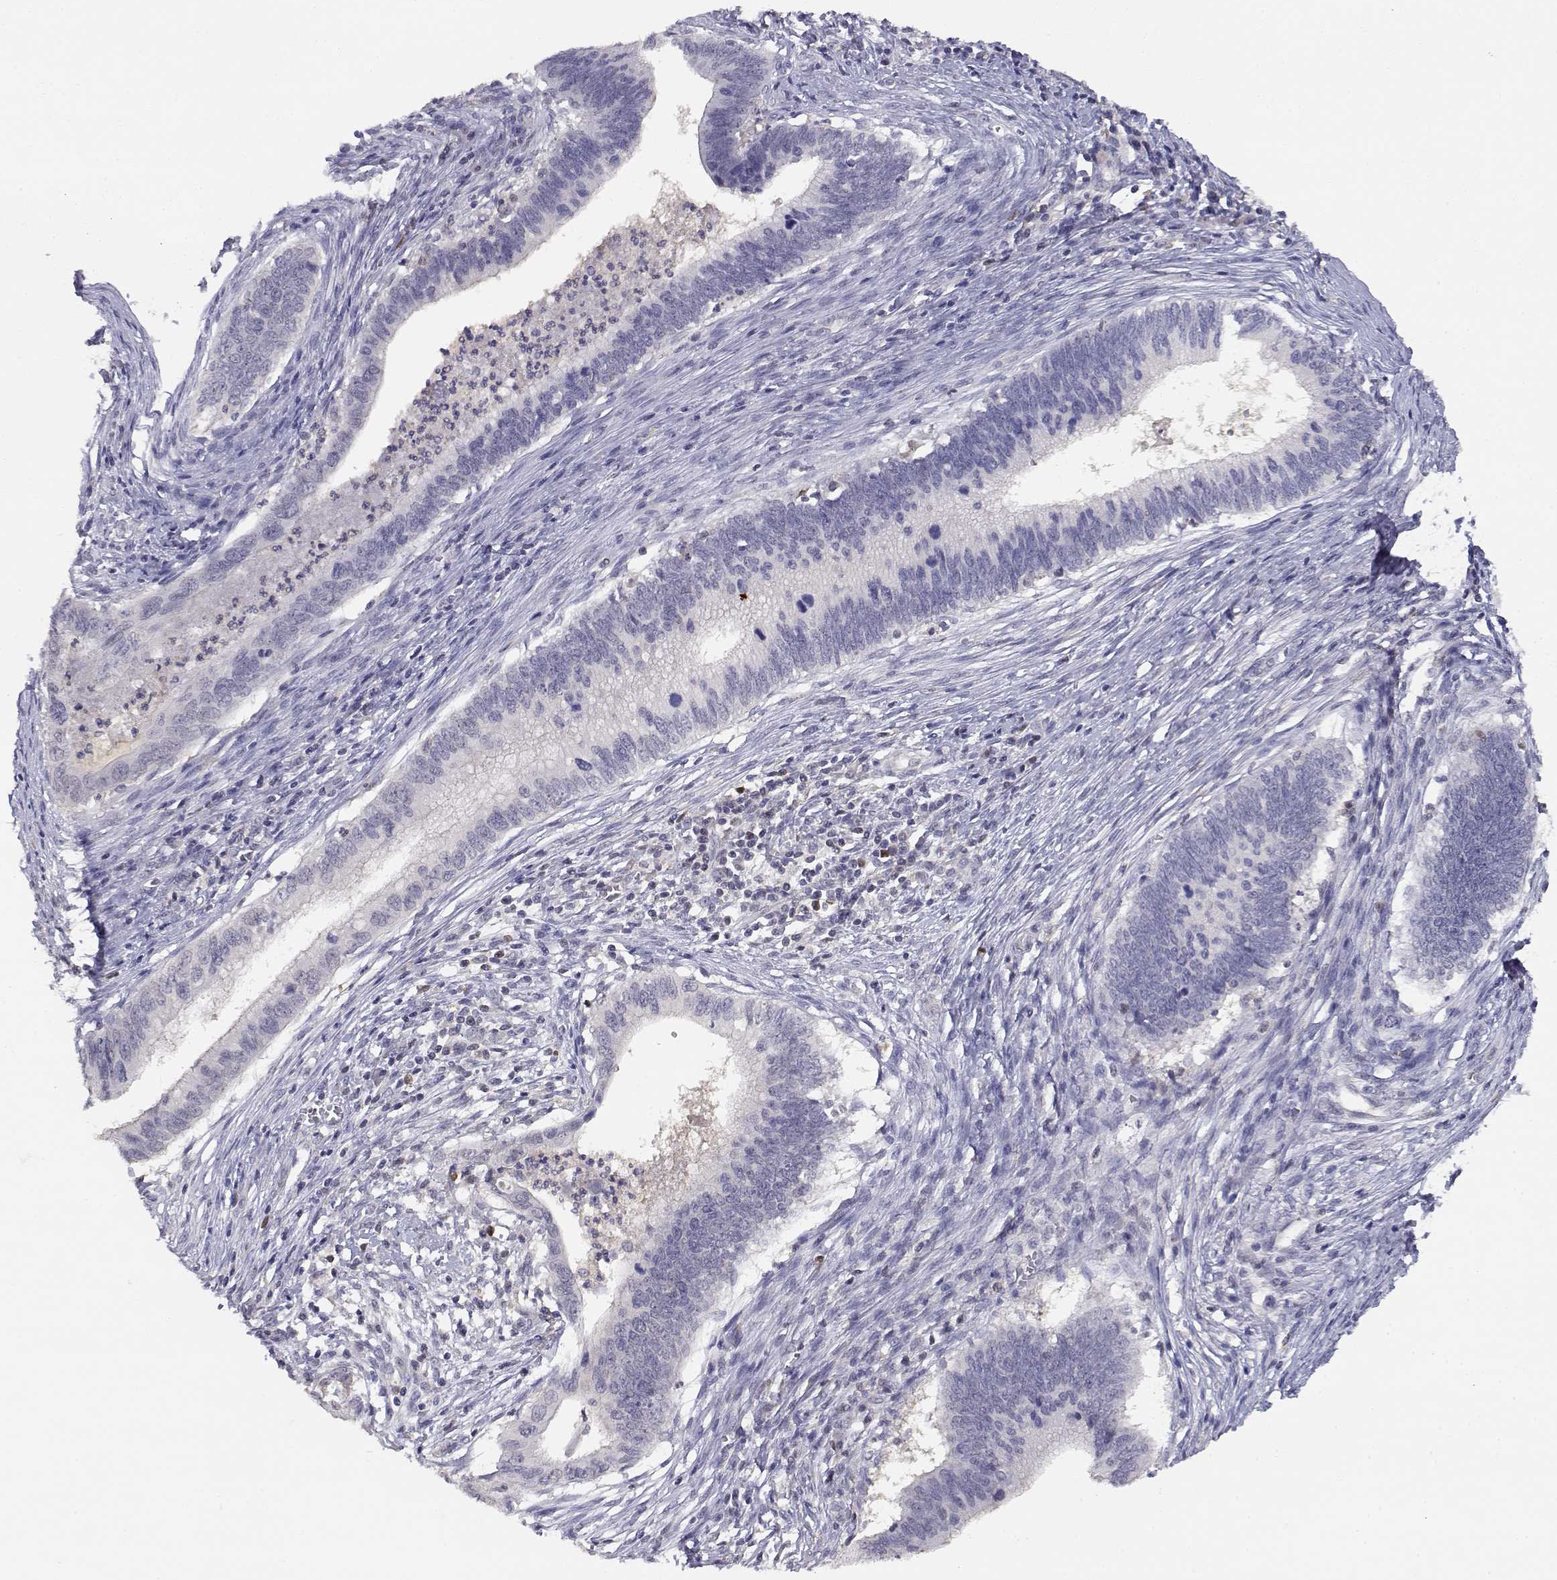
{"staining": {"intensity": "negative", "quantity": "none", "location": "none"}, "tissue": "cervical cancer", "cell_type": "Tumor cells", "image_type": "cancer", "snomed": [{"axis": "morphology", "description": "Adenocarcinoma, NOS"}, {"axis": "topography", "description": "Cervix"}], "caption": "Tumor cells show no significant positivity in cervical cancer.", "gene": "ADA", "patient": {"sex": "female", "age": 42}}